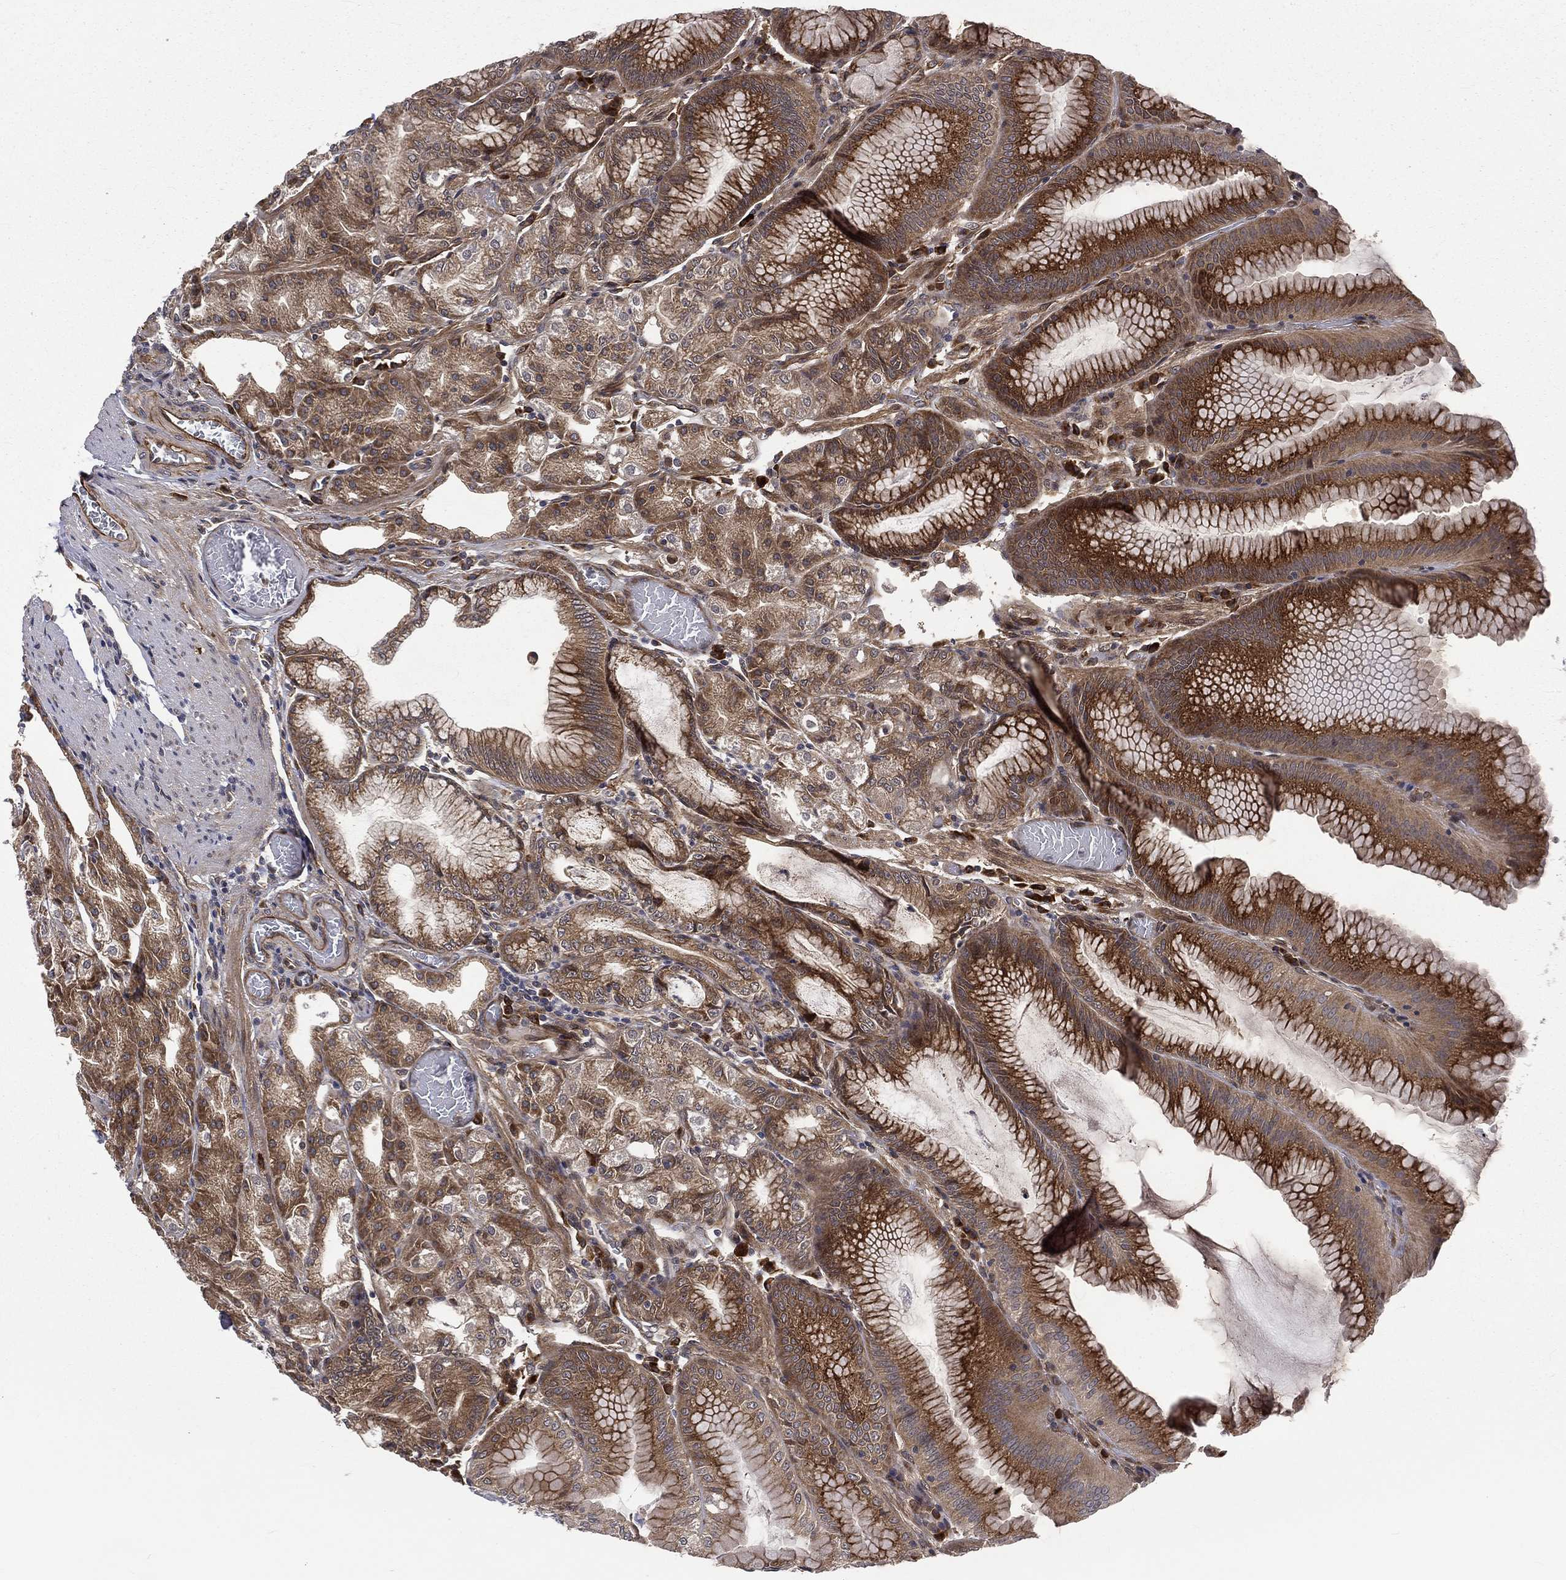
{"staining": {"intensity": "strong", "quantity": "25%-75%", "location": "cytoplasmic/membranous"}, "tissue": "stomach", "cell_type": "Glandular cells", "image_type": "normal", "snomed": [{"axis": "morphology", "description": "Normal tissue, NOS"}, {"axis": "topography", "description": "Stomach"}], "caption": "Immunohistochemistry photomicrograph of benign human stomach stained for a protein (brown), which shows high levels of strong cytoplasmic/membranous staining in about 25%-75% of glandular cells.", "gene": "ARL3", "patient": {"sex": "male", "age": 71}}